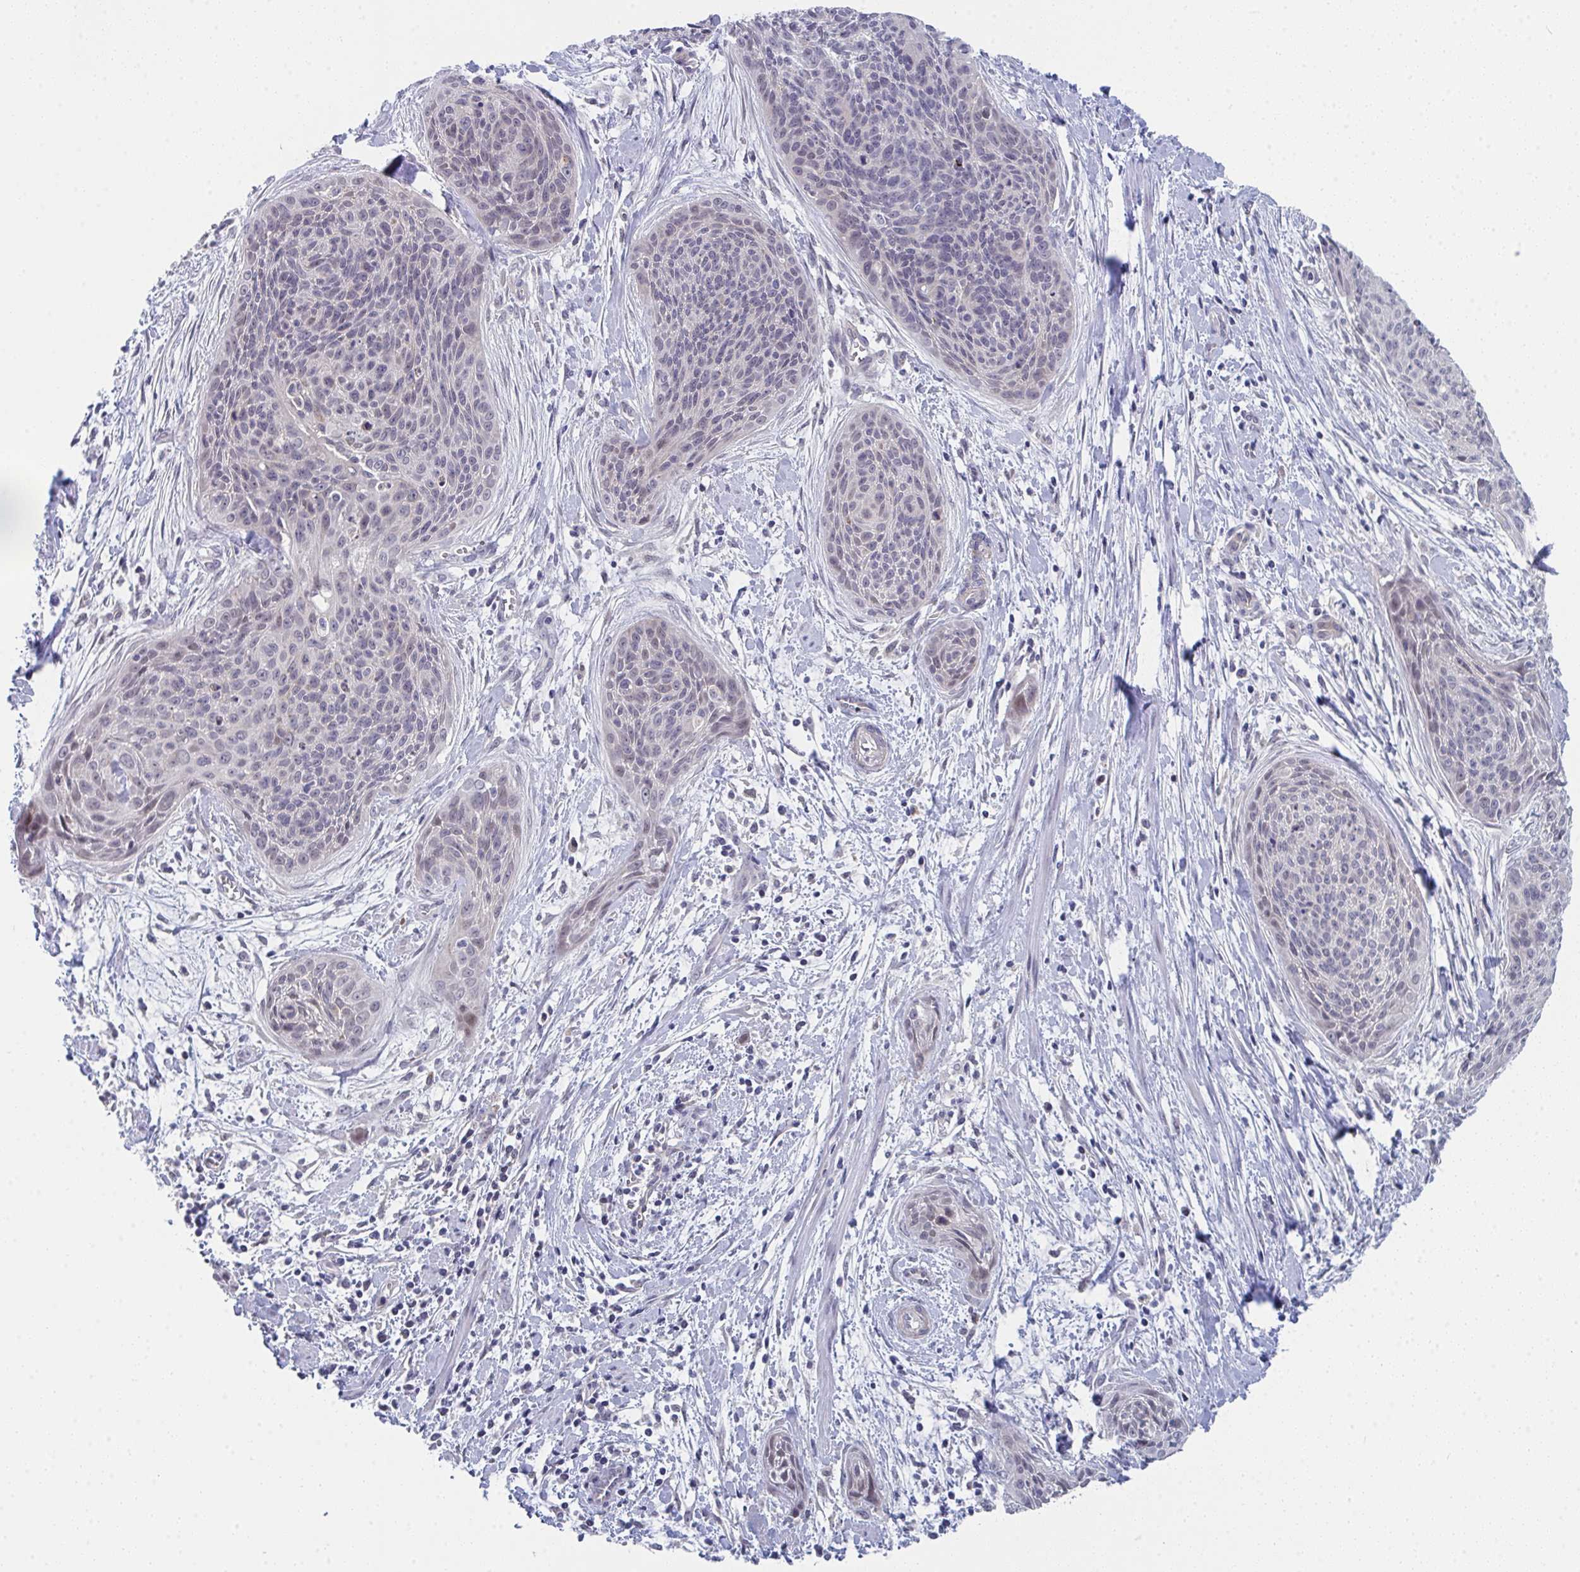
{"staining": {"intensity": "negative", "quantity": "none", "location": "none"}, "tissue": "cervical cancer", "cell_type": "Tumor cells", "image_type": "cancer", "snomed": [{"axis": "morphology", "description": "Squamous cell carcinoma, NOS"}, {"axis": "topography", "description": "Cervix"}], "caption": "High power microscopy photomicrograph of an immunohistochemistry image of cervical cancer (squamous cell carcinoma), revealing no significant expression in tumor cells. (Brightfield microscopy of DAB (3,3'-diaminobenzidine) immunohistochemistry at high magnification).", "gene": "VWDE", "patient": {"sex": "female", "age": 55}}